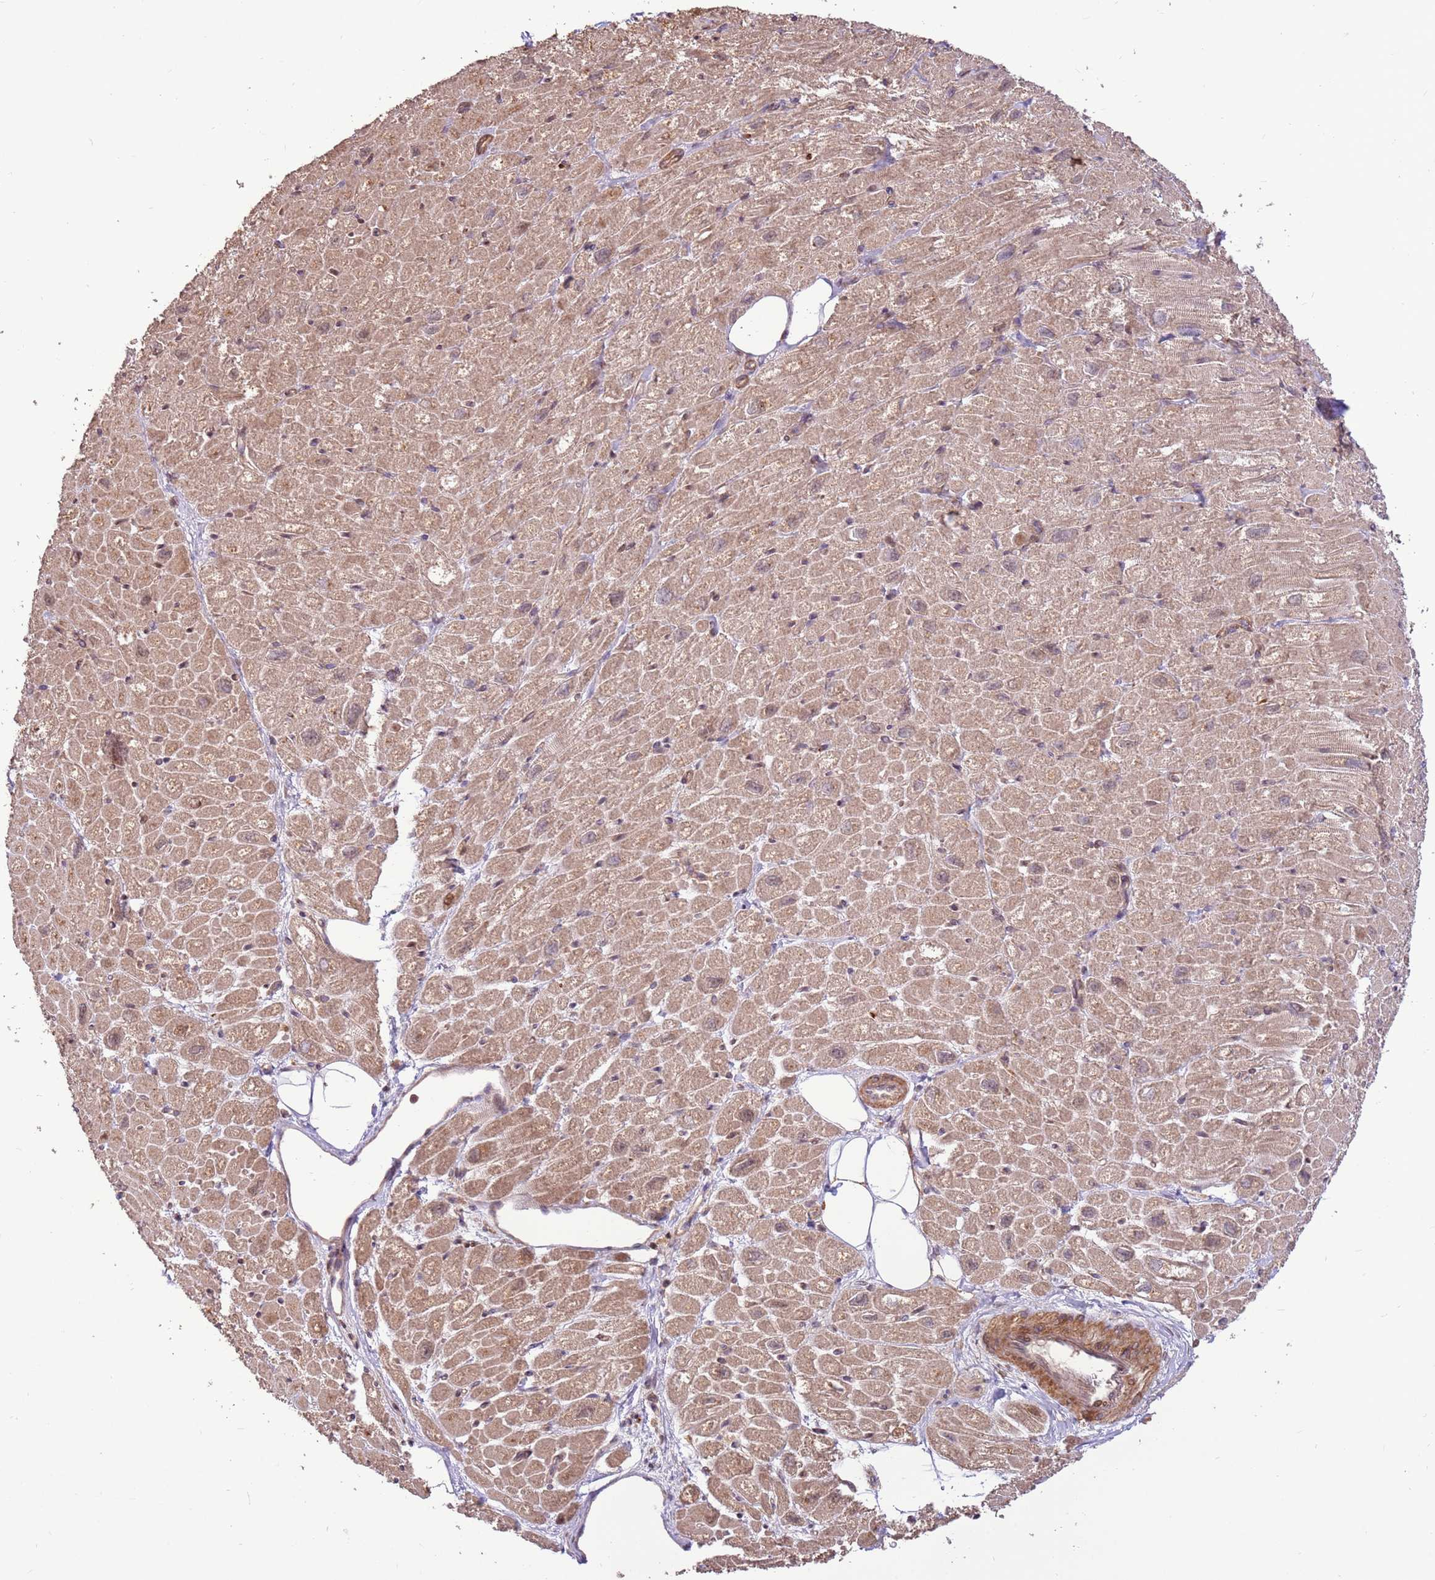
{"staining": {"intensity": "weak", "quantity": ">75%", "location": "cytoplasmic/membranous,nuclear"}, "tissue": "heart muscle", "cell_type": "Cardiomyocytes", "image_type": "normal", "snomed": [{"axis": "morphology", "description": "Normal tissue, NOS"}, {"axis": "topography", "description": "Heart"}], "caption": "Benign heart muscle was stained to show a protein in brown. There is low levels of weak cytoplasmic/membranous,nuclear staining in approximately >75% of cardiomyocytes. The staining was performed using DAB, with brown indicating positive protein expression. Nuclei are stained blue with hematoxylin.", "gene": "CCDC112", "patient": {"sex": "male", "age": 50}}